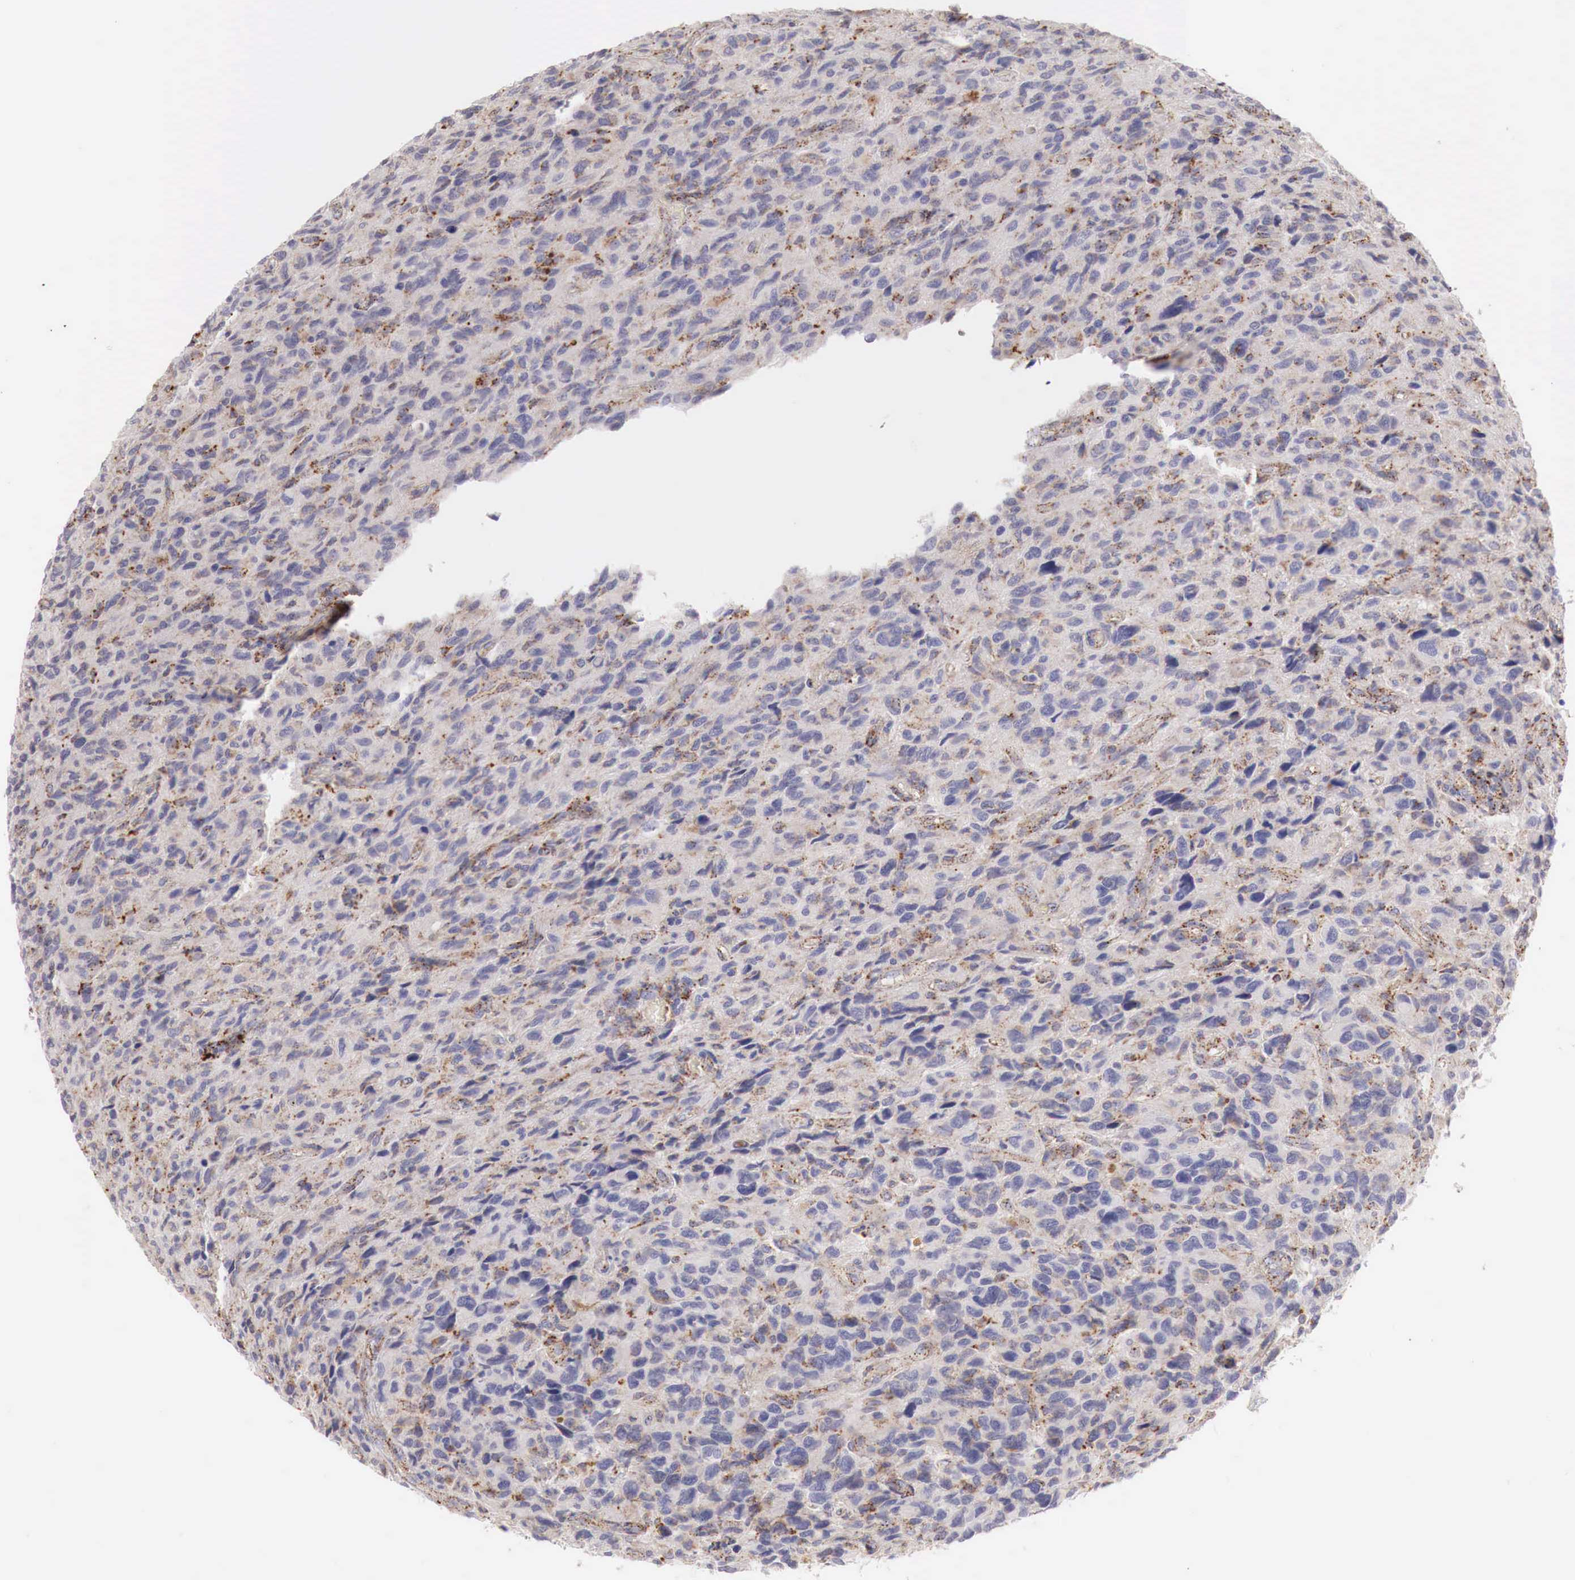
{"staining": {"intensity": "moderate", "quantity": "25%-75%", "location": "cytoplasmic/membranous"}, "tissue": "glioma", "cell_type": "Tumor cells", "image_type": "cancer", "snomed": [{"axis": "morphology", "description": "Glioma, malignant, High grade"}, {"axis": "topography", "description": "Brain"}], "caption": "Immunohistochemical staining of glioma demonstrates medium levels of moderate cytoplasmic/membranous staining in about 25%-75% of tumor cells.", "gene": "GLA", "patient": {"sex": "female", "age": 60}}